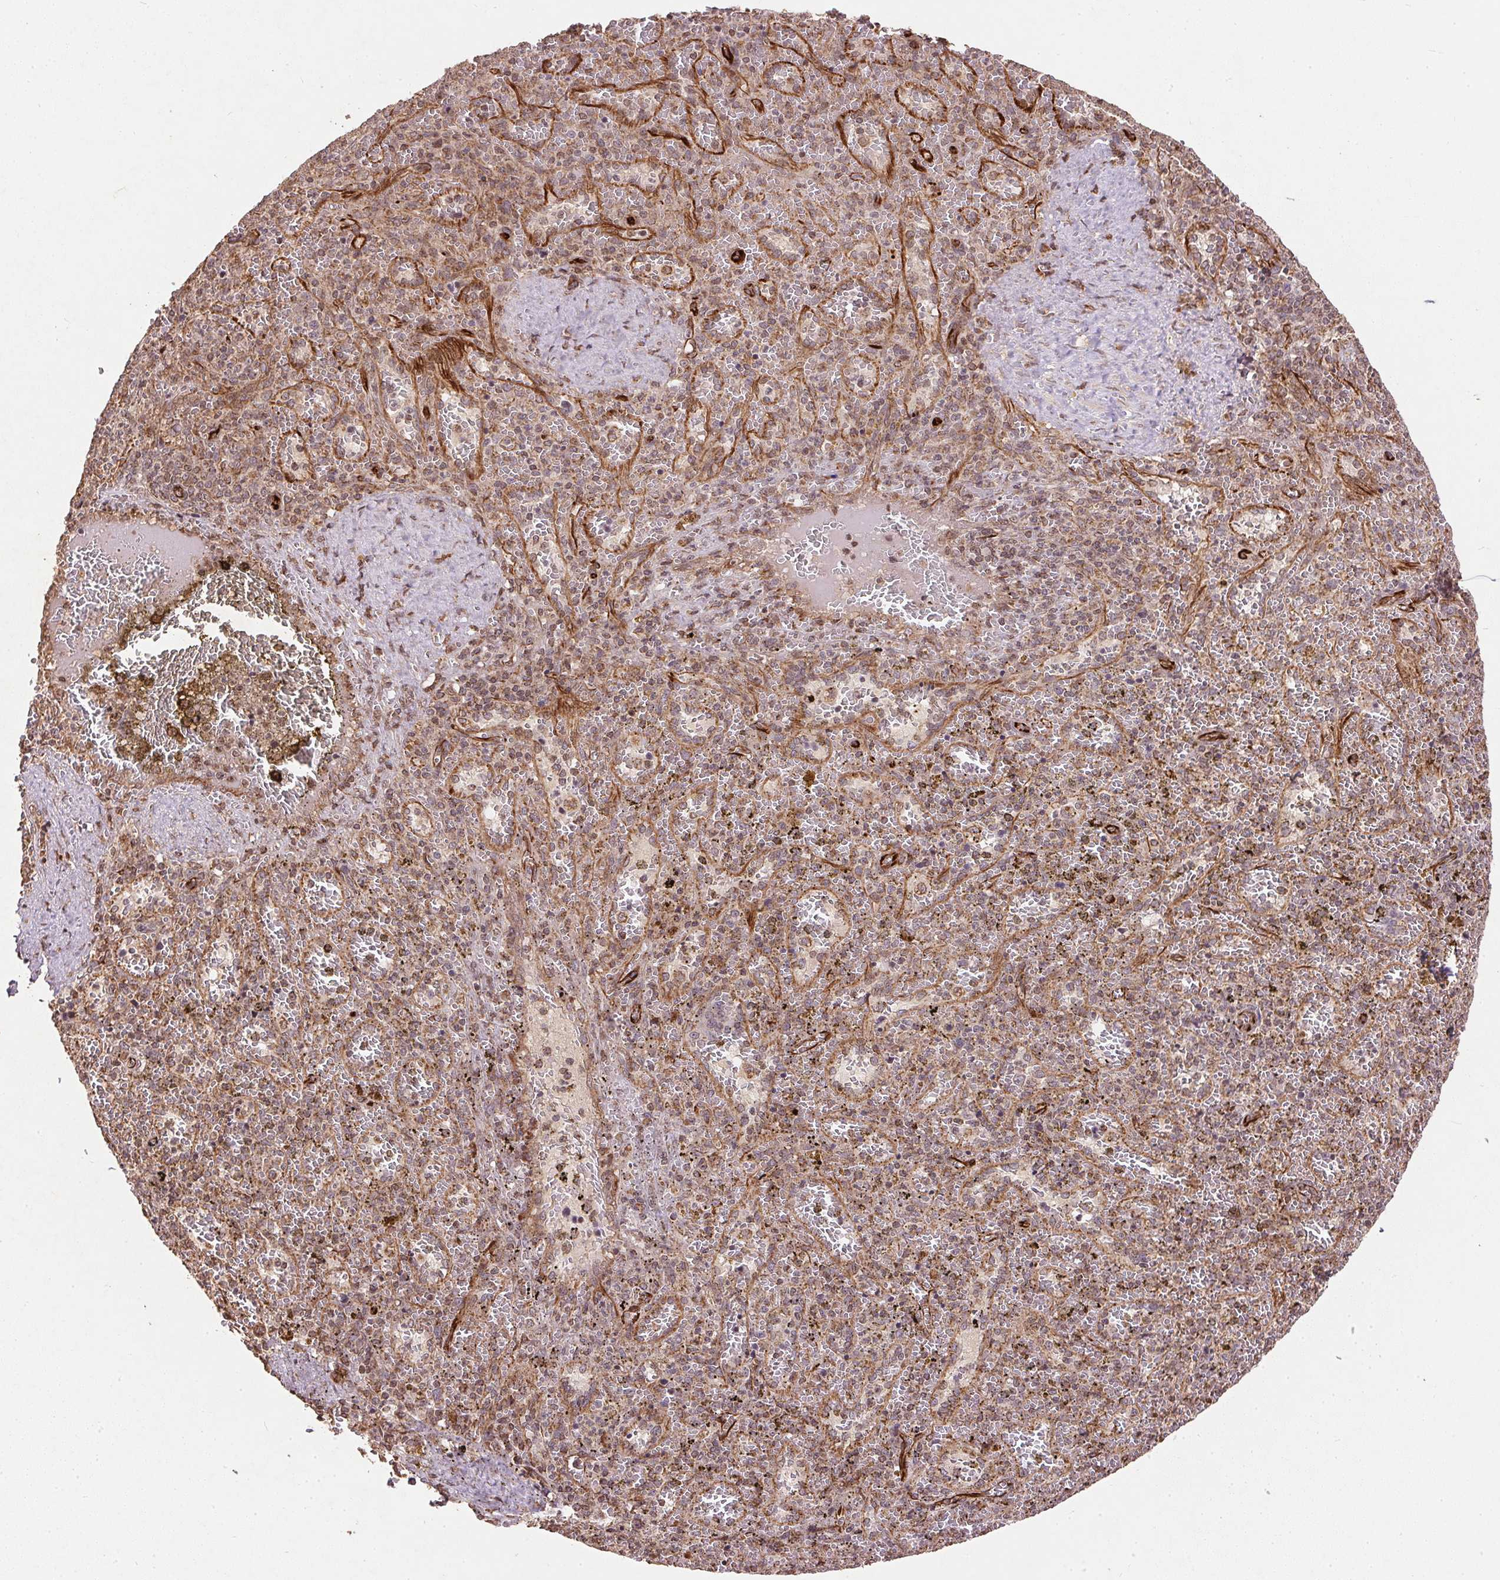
{"staining": {"intensity": "weak", "quantity": ">75%", "location": "cytoplasmic/membranous"}, "tissue": "spleen", "cell_type": "Cells in red pulp", "image_type": "normal", "snomed": [{"axis": "morphology", "description": "Normal tissue, NOS"}, {"axis": "topography", "description": "Spleen"}], "caption": "Immunohistochemistry (DAB (3,3'-diaminobenzidine)) staining of normal spleen demonstrates weak cytoplasmic/membranous protein staining in about >75% of cells in red pulp.", "gene": "SPRED2", "patient": {"sex": "female", "age": 50}}